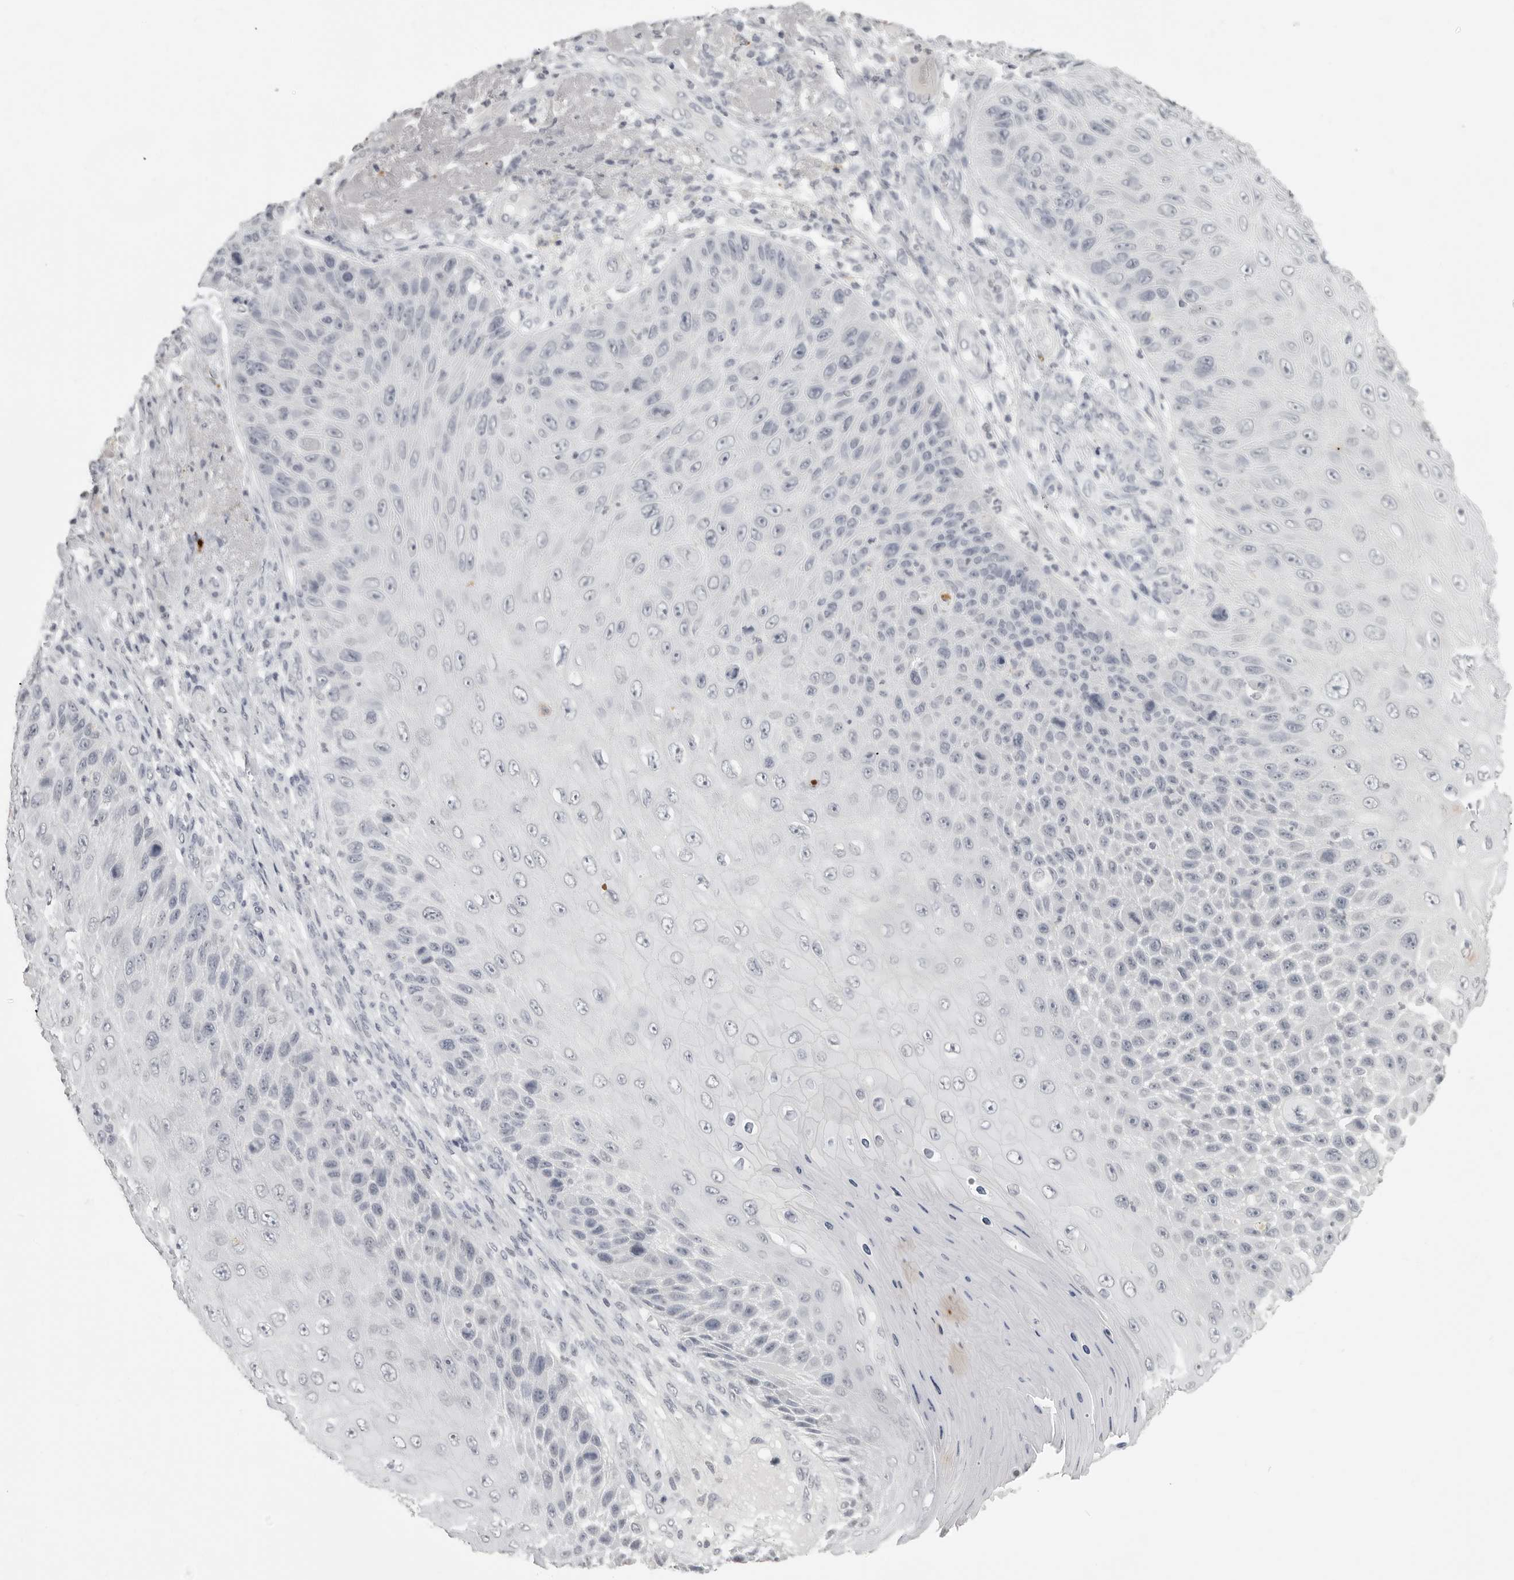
{"staining": {"intensity": "negative", "quantity": "none", "location": "none"}, "tissue": "skin cancer", "cell_type": "Tumor cells", "image_type": "cancer", "snomed": [{"axis": "morphology", "description": "Squamous cell carcinoma, NOS"}, {"axis": "topography", "description": "Skin"}], "caption": "This micrograph is of skin squamous cell carcinoma stained with immunohistochemistry to label a protein in brown with the nuclei are counter-stained blue. There is no expression in tumor cells. (DAB (3,3'-diaminobenzidine) immunohistochemistry with hematoxylin counter stain).", "gene": "PRSS1", "patient": {"sex": "female", "age": 88}}